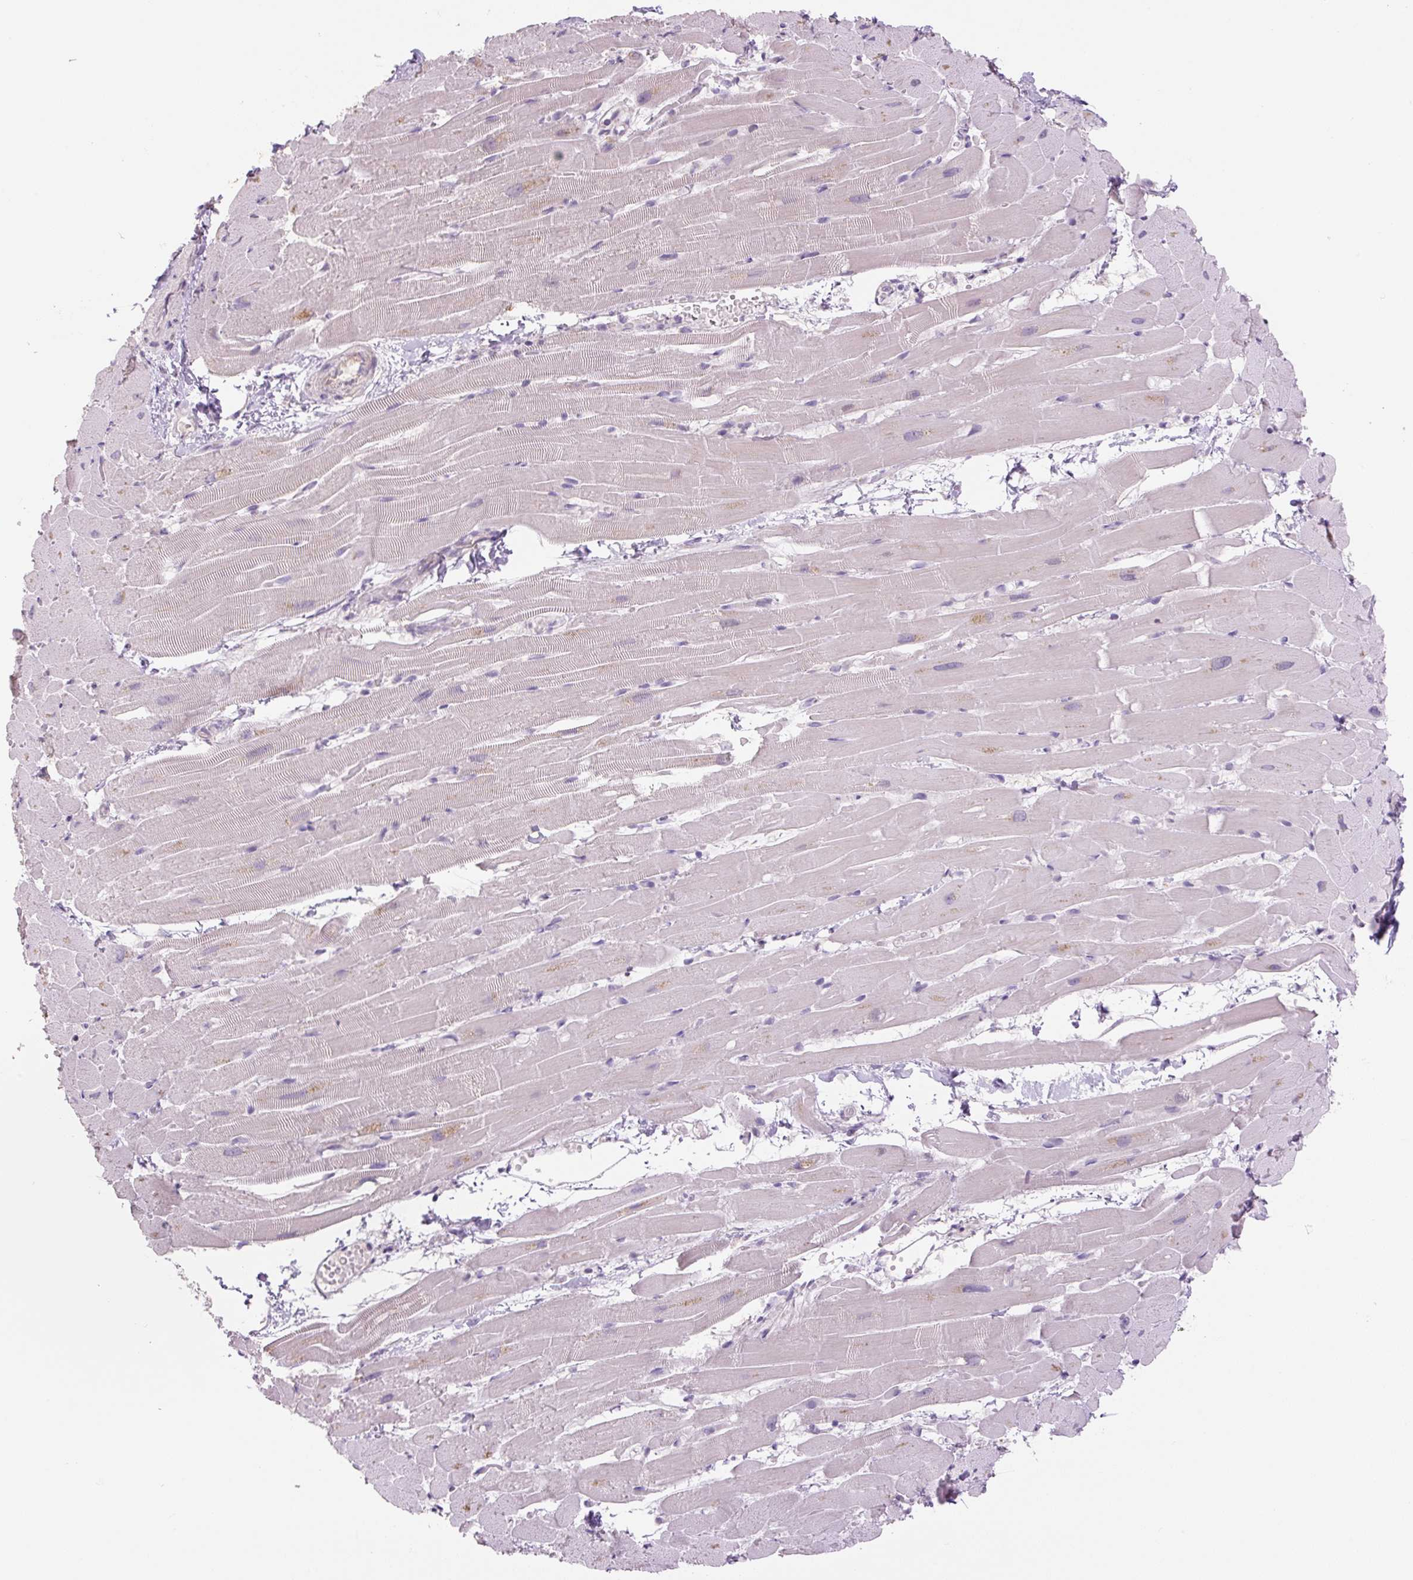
{"staining": {"intensity": "moderate", "quantity": "<25%", "location": "cytoplasmic/membranous"}, "tissue": "heart muscle", "cell_type": "Cardiomyocytes", "image_type": "normal", "snomed": [{"axis": "morphology", "description": "Normal tissue, NOS"}, {"axis": "topography", "description": "Heart"}], "caption": "Protein staining of unremarkable heart muscle displays moderate cytoplasmic/membranous expression in about <25% of cardiomyocytes.", "gene": "TMEM100", "patient": {"sex": "male", "age": 37}}